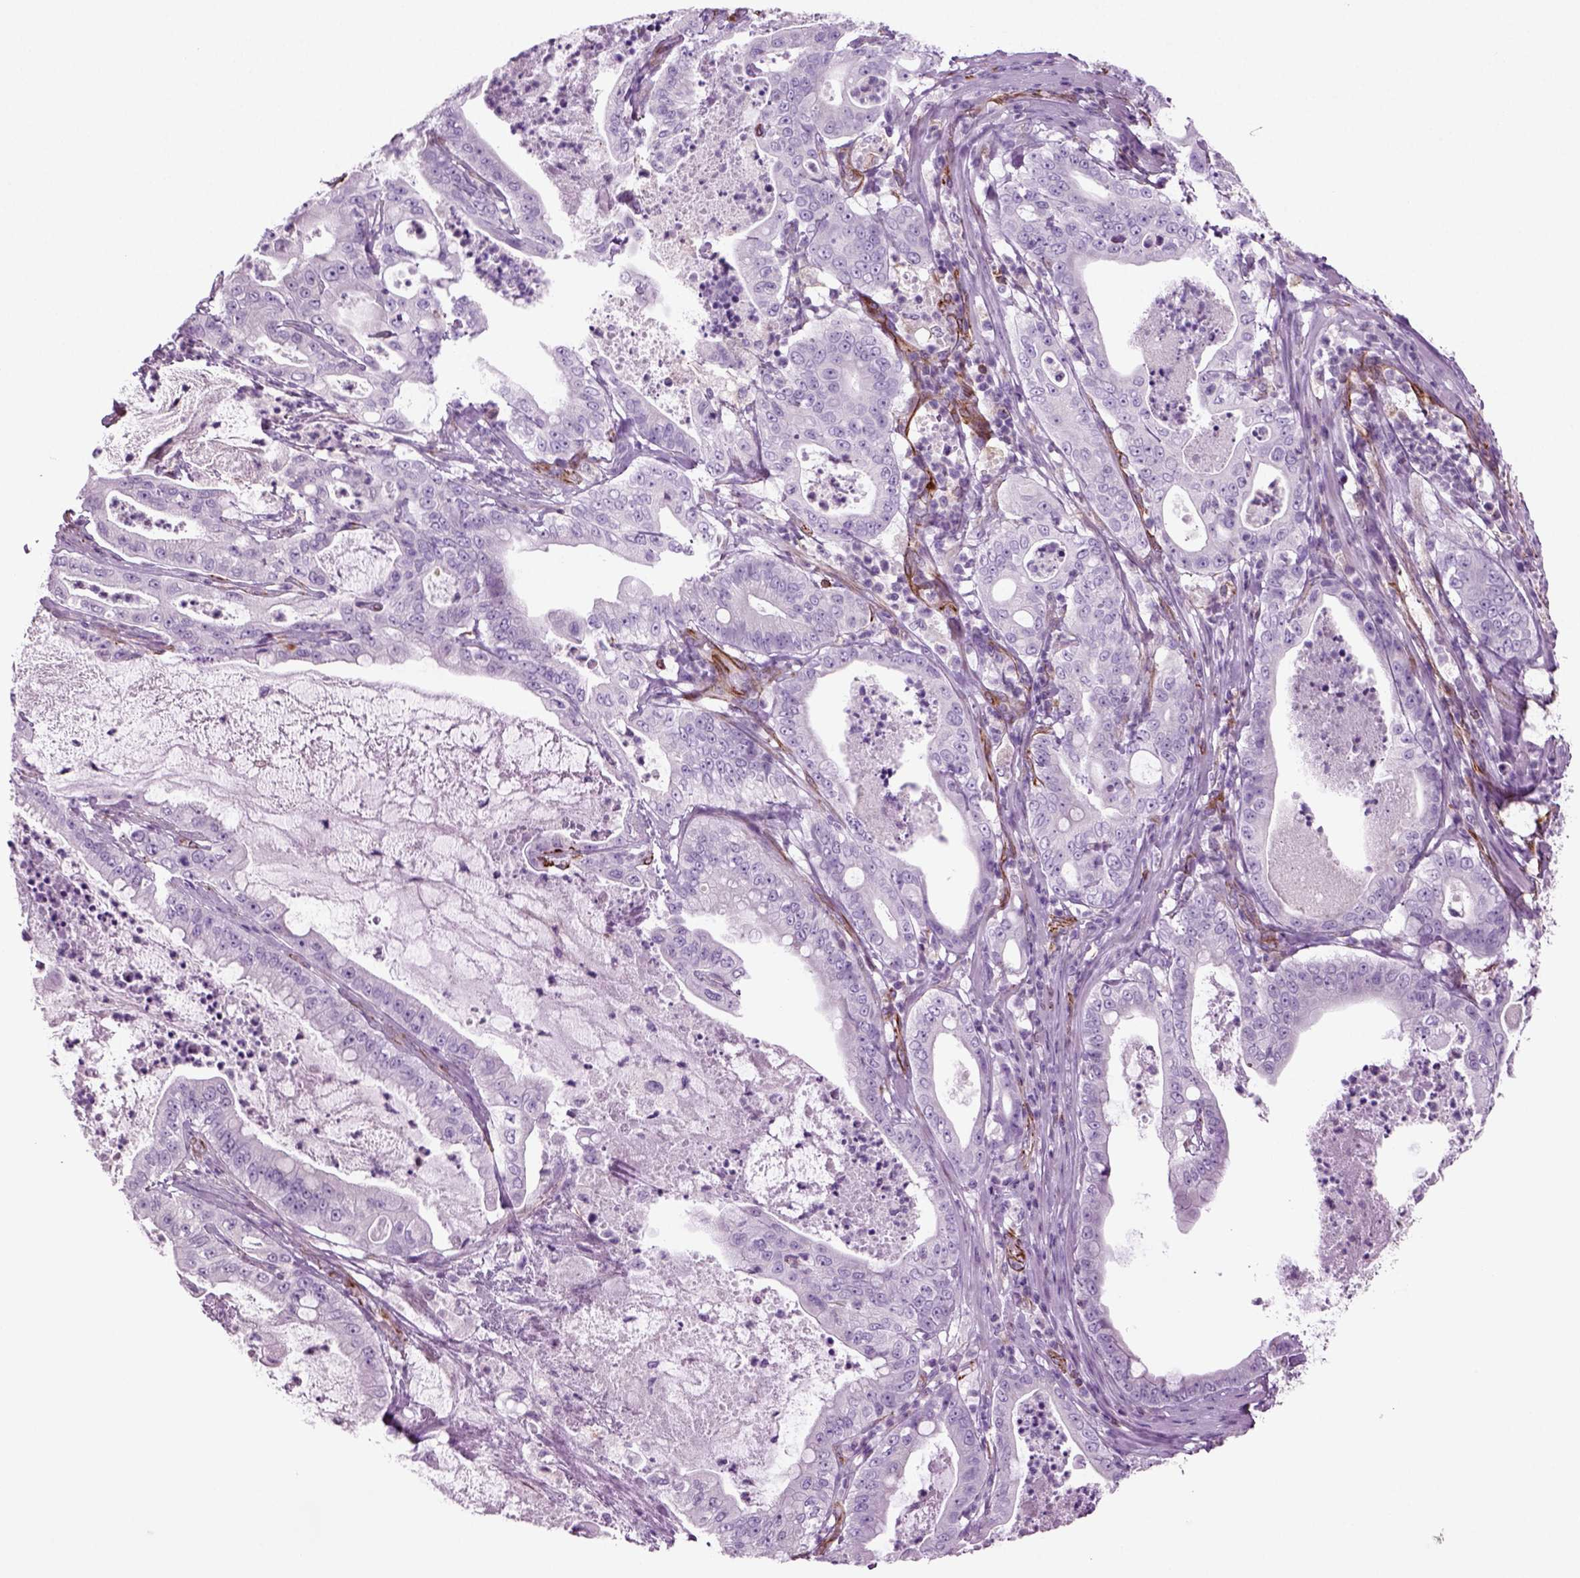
{"staining": {"intensity": "negative", "quantity": "none", "location": "none"}, "tissue": "pancreatic cancer", "cell_type": "Tumor cells", "image_type": "cancer", "snomed": [{"axis": "morphology", "description": "Adenocarcinoma, NOS"}, {"axis": "topography", "description": "Pancreas"}], "caption": "Immunohistochemistry micrograph of neoplastic tissue: pancreatic cancer stained with DAB (3,3'-diaminobenzidine) displays no significant protein staining in tumor cells.", "gene": "ACER3", "patient": {"sex": "male", "age": 71}}